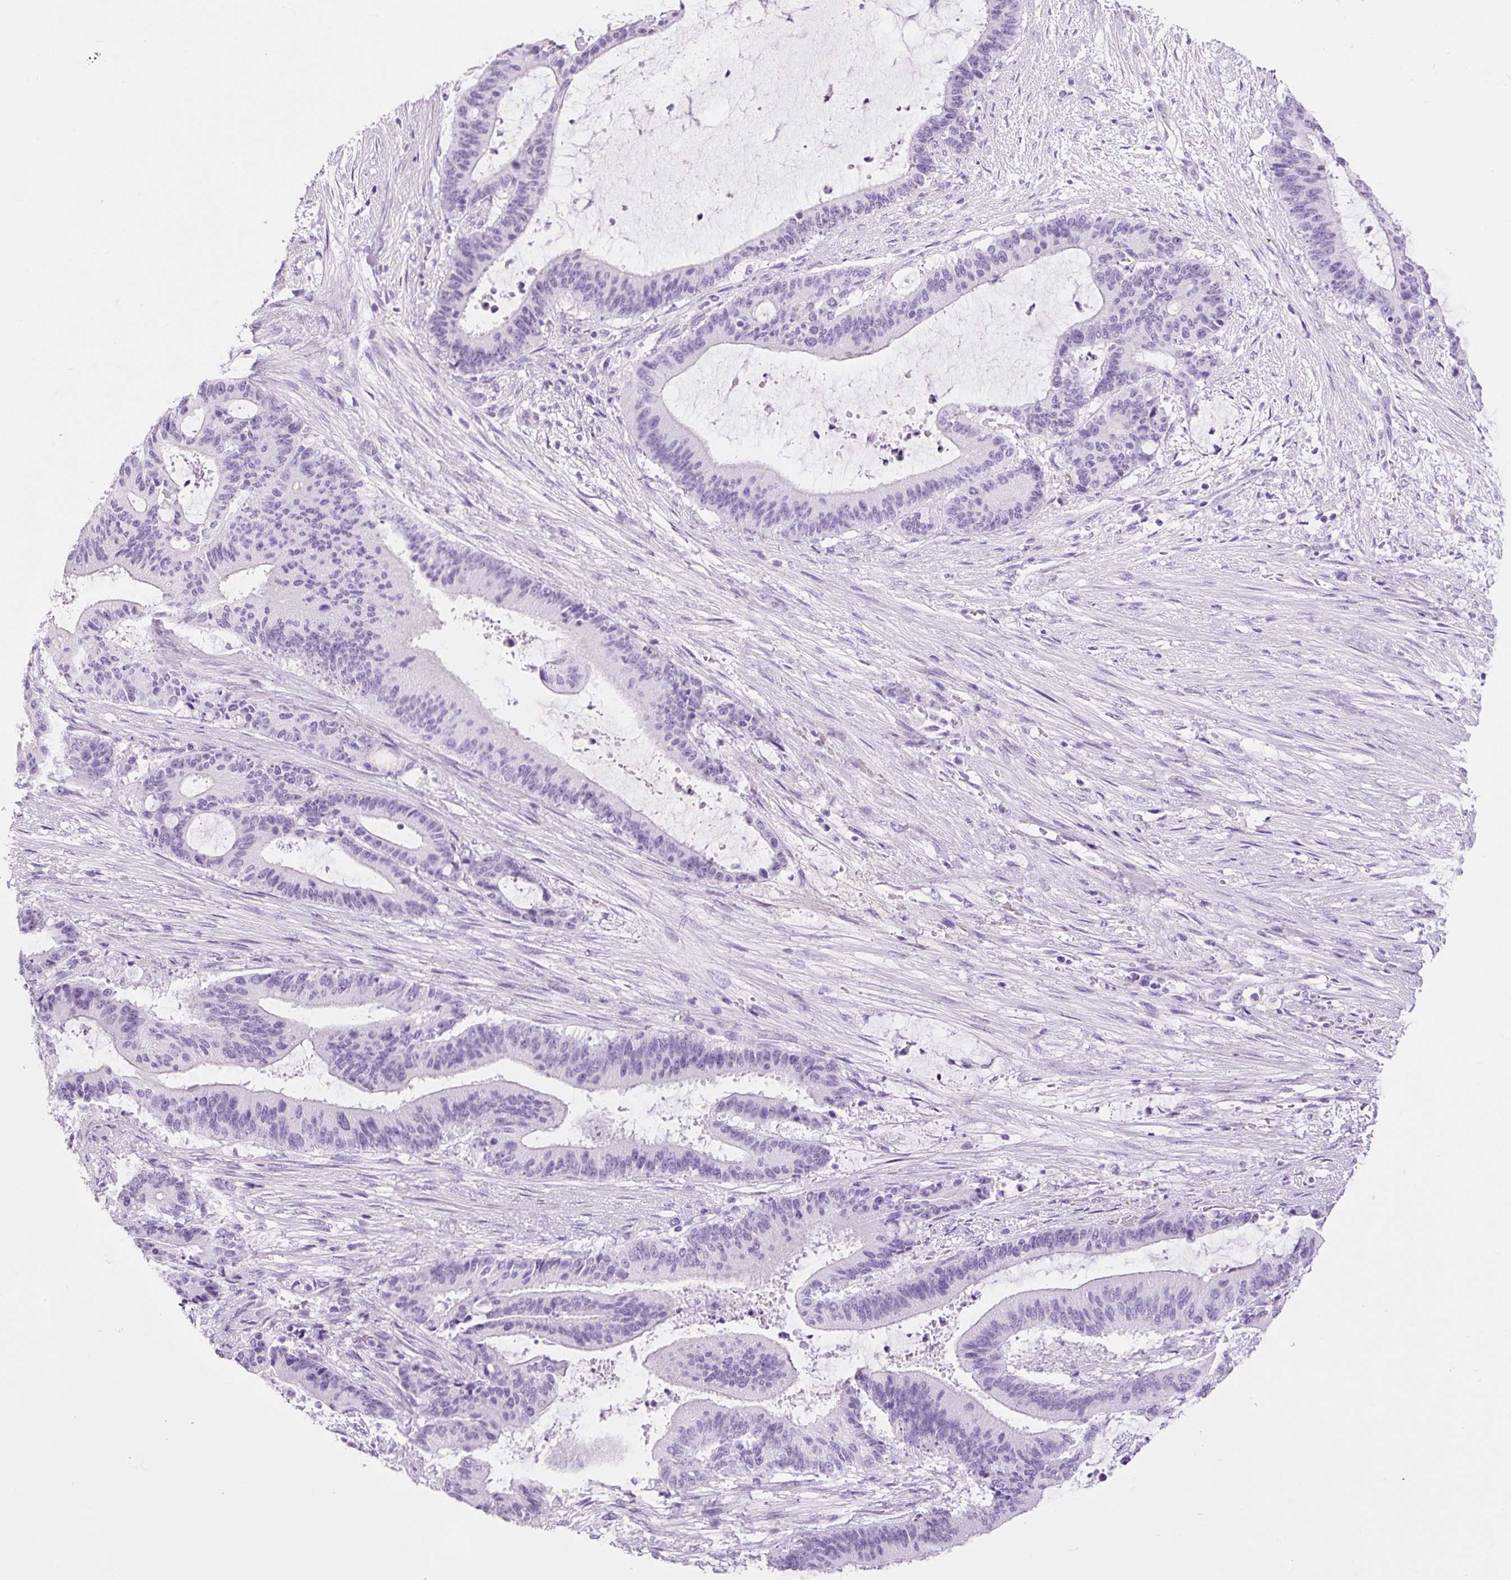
{"staining": {"intensity": "negative", "quantity": "none", "location": "none"}, "tissue": "liver cancer", "cell_type": "Tumor cells", "image_type": "cancer", "snomed": [{"axis": "morphology", "description": "Normal tissue, NOS"}, {"axis": "morphology", "description": "Cholangiocarcinoma"}, {"axis": "topography", "description": "Liver"}, {"axis": "topography", "description": "Peripheral nerve tissue"}], "caption": "The histopathology image displays no staining of tumor cells in liver cancer.", "gene": "ADSS1", "patient": {"sex": "female", "age": 73}}